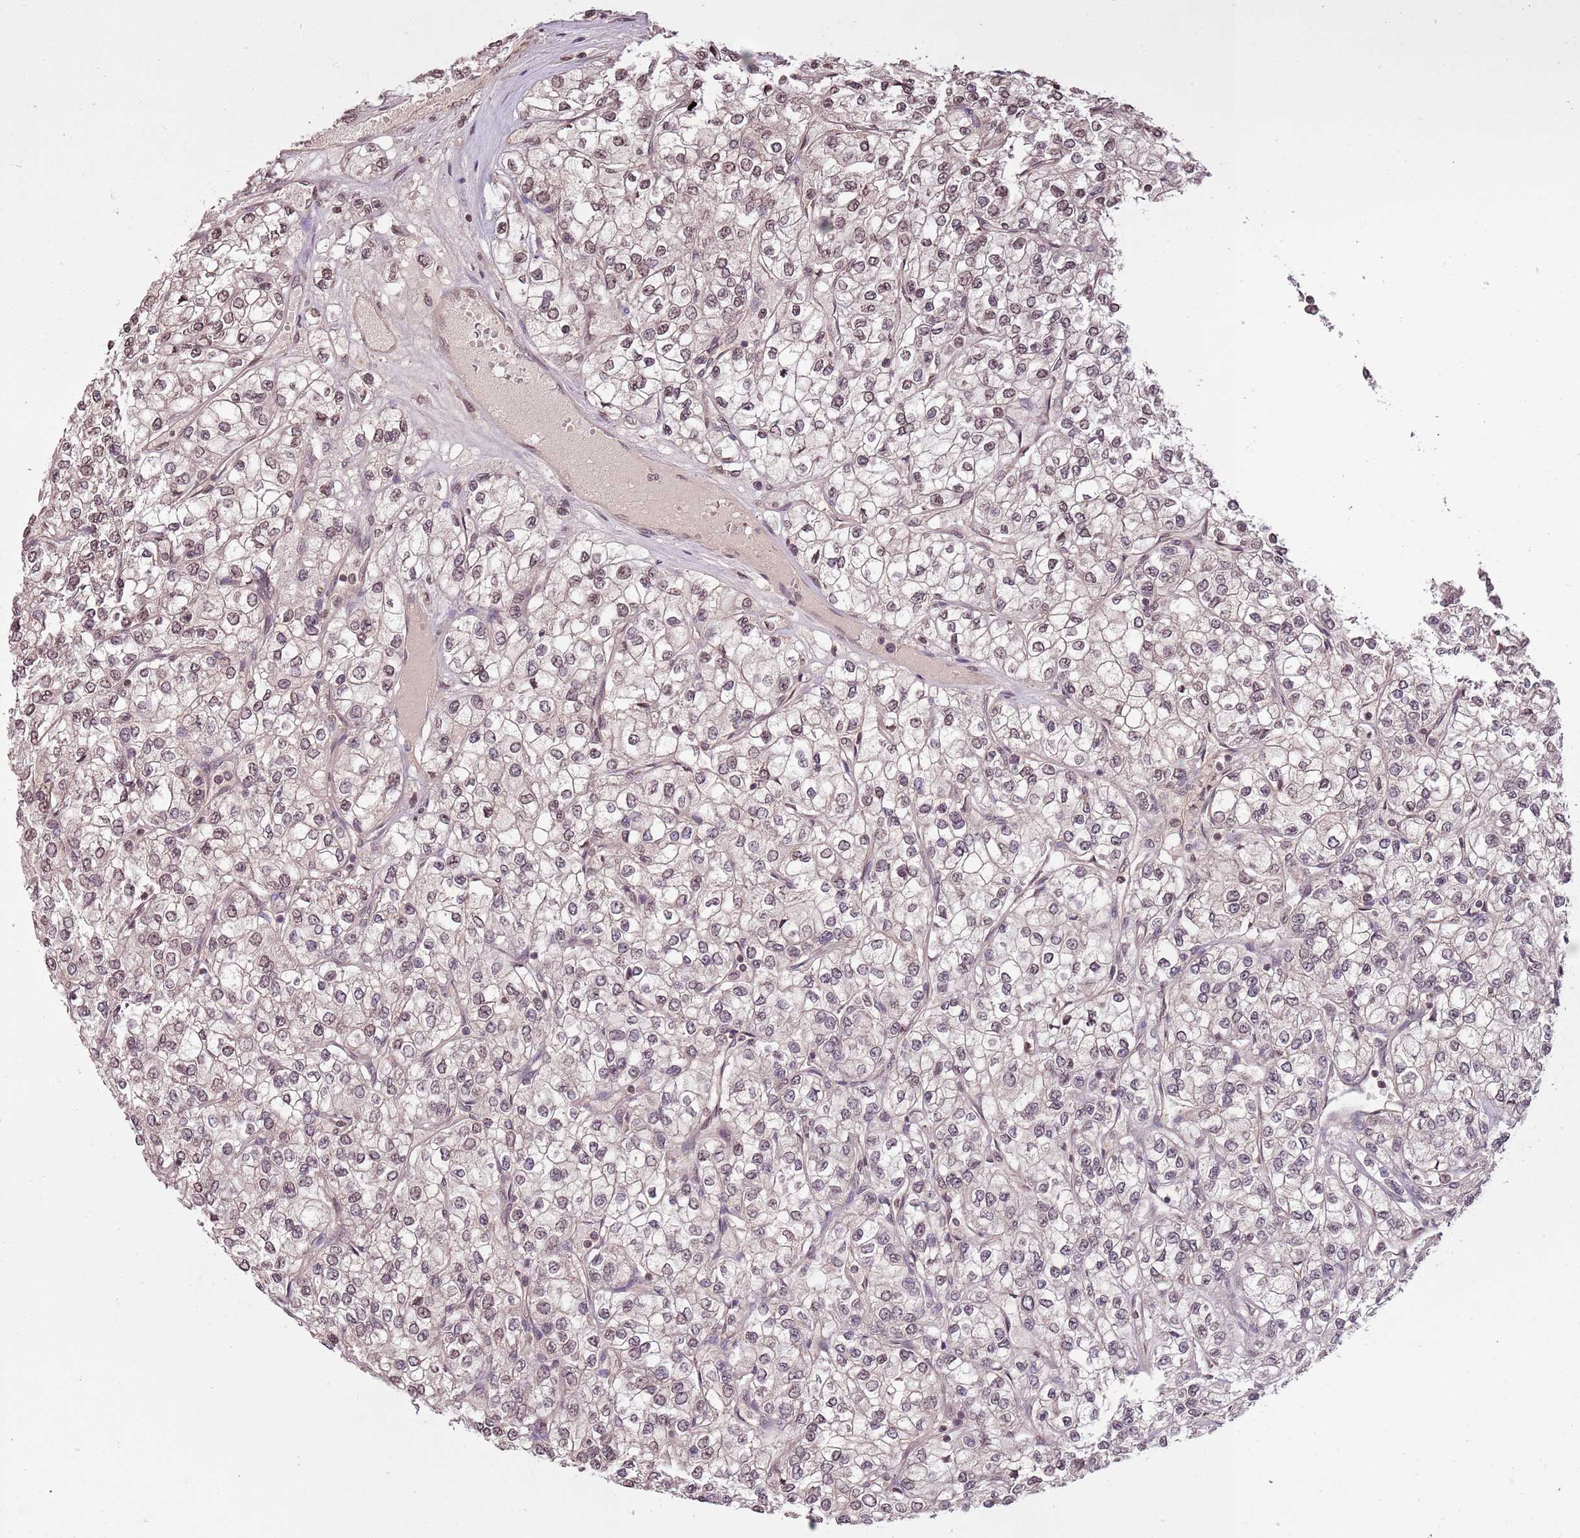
{"staining": {"intensity": "weak", "quantity": "25%-75%", "location": "nuclear"}, "tissue": "renal cancer", "cell_type": "Tumor cells", "image_type": "cancer", "snomed": [{"axis": "morphology", "description": "Adenocarcinoma, NOS"}, {"axis": "topography", "description": "Kidney"}], "caption": "Immunohistochemistry image of neoplastic tissue: renal cancer (adenocarcinoma) stained using immunohistochemistry (IHC) demonstrates low levels of weak protein expression localized specifically in the nuclear of tumor cells, appearing as a nuclear brown color.", "gene": "CAPN9", "patient": {"sex": "male", "age": 80}}